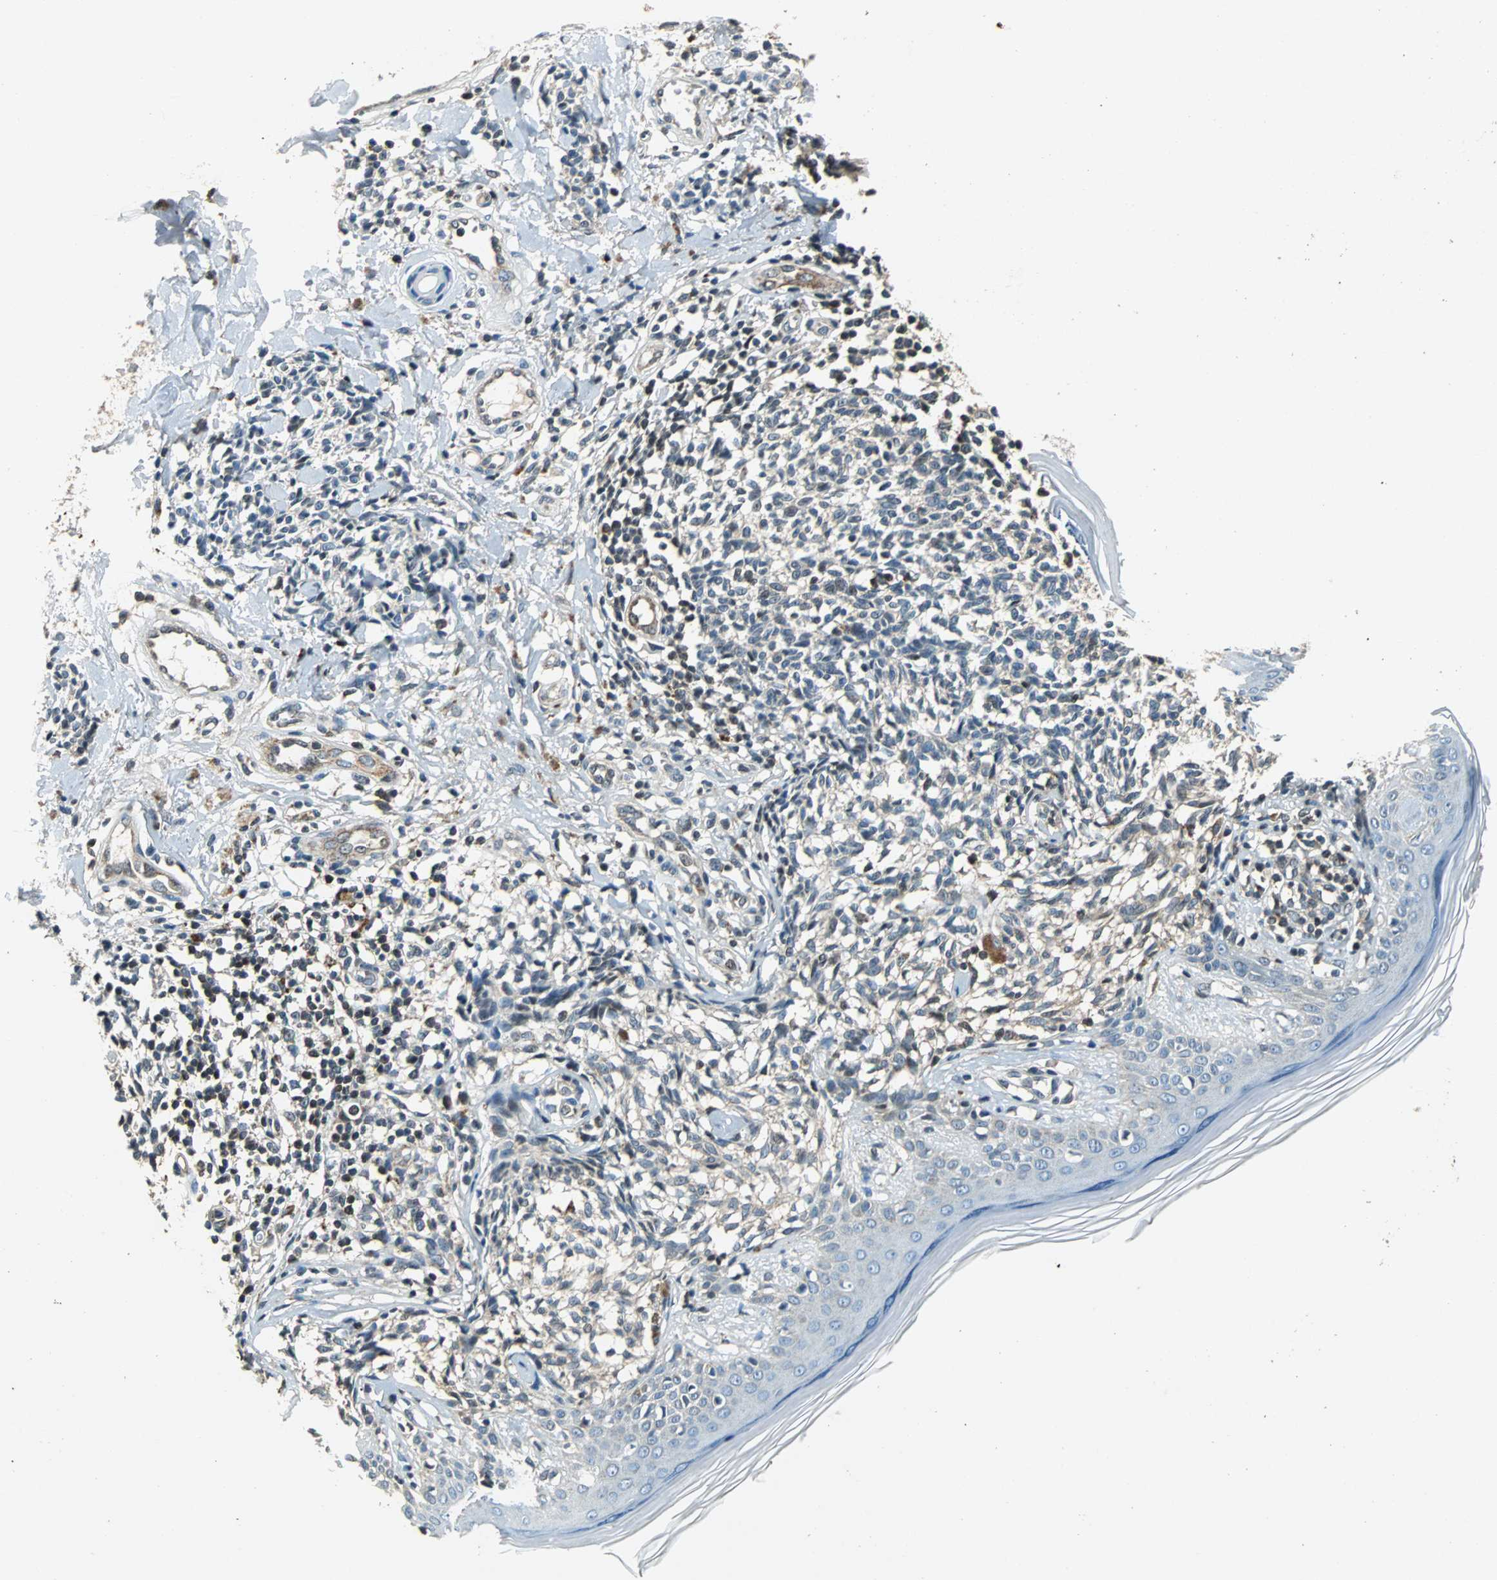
{"staining": {"intensity": "weak", "quantity": "25%-75%", "location": "cytoplasmic/membranous"}, "tissue": "melanoma", "cell_type": "Tumor cells", "image_type": "cancer", "snomed": [{"axis": "morphology", "description": "Malignant melanoma, NOS"}, {"axis": "topography", "description": "Skin"}], "caption": "An IHC image of tumor tissue is shown. Protein staining in brown shows weak cytoplasmic/membranous positivity in melanoma within tumor cells.", "gene": "GSDMD", "patient": {"sex": "male", "age": 67}}